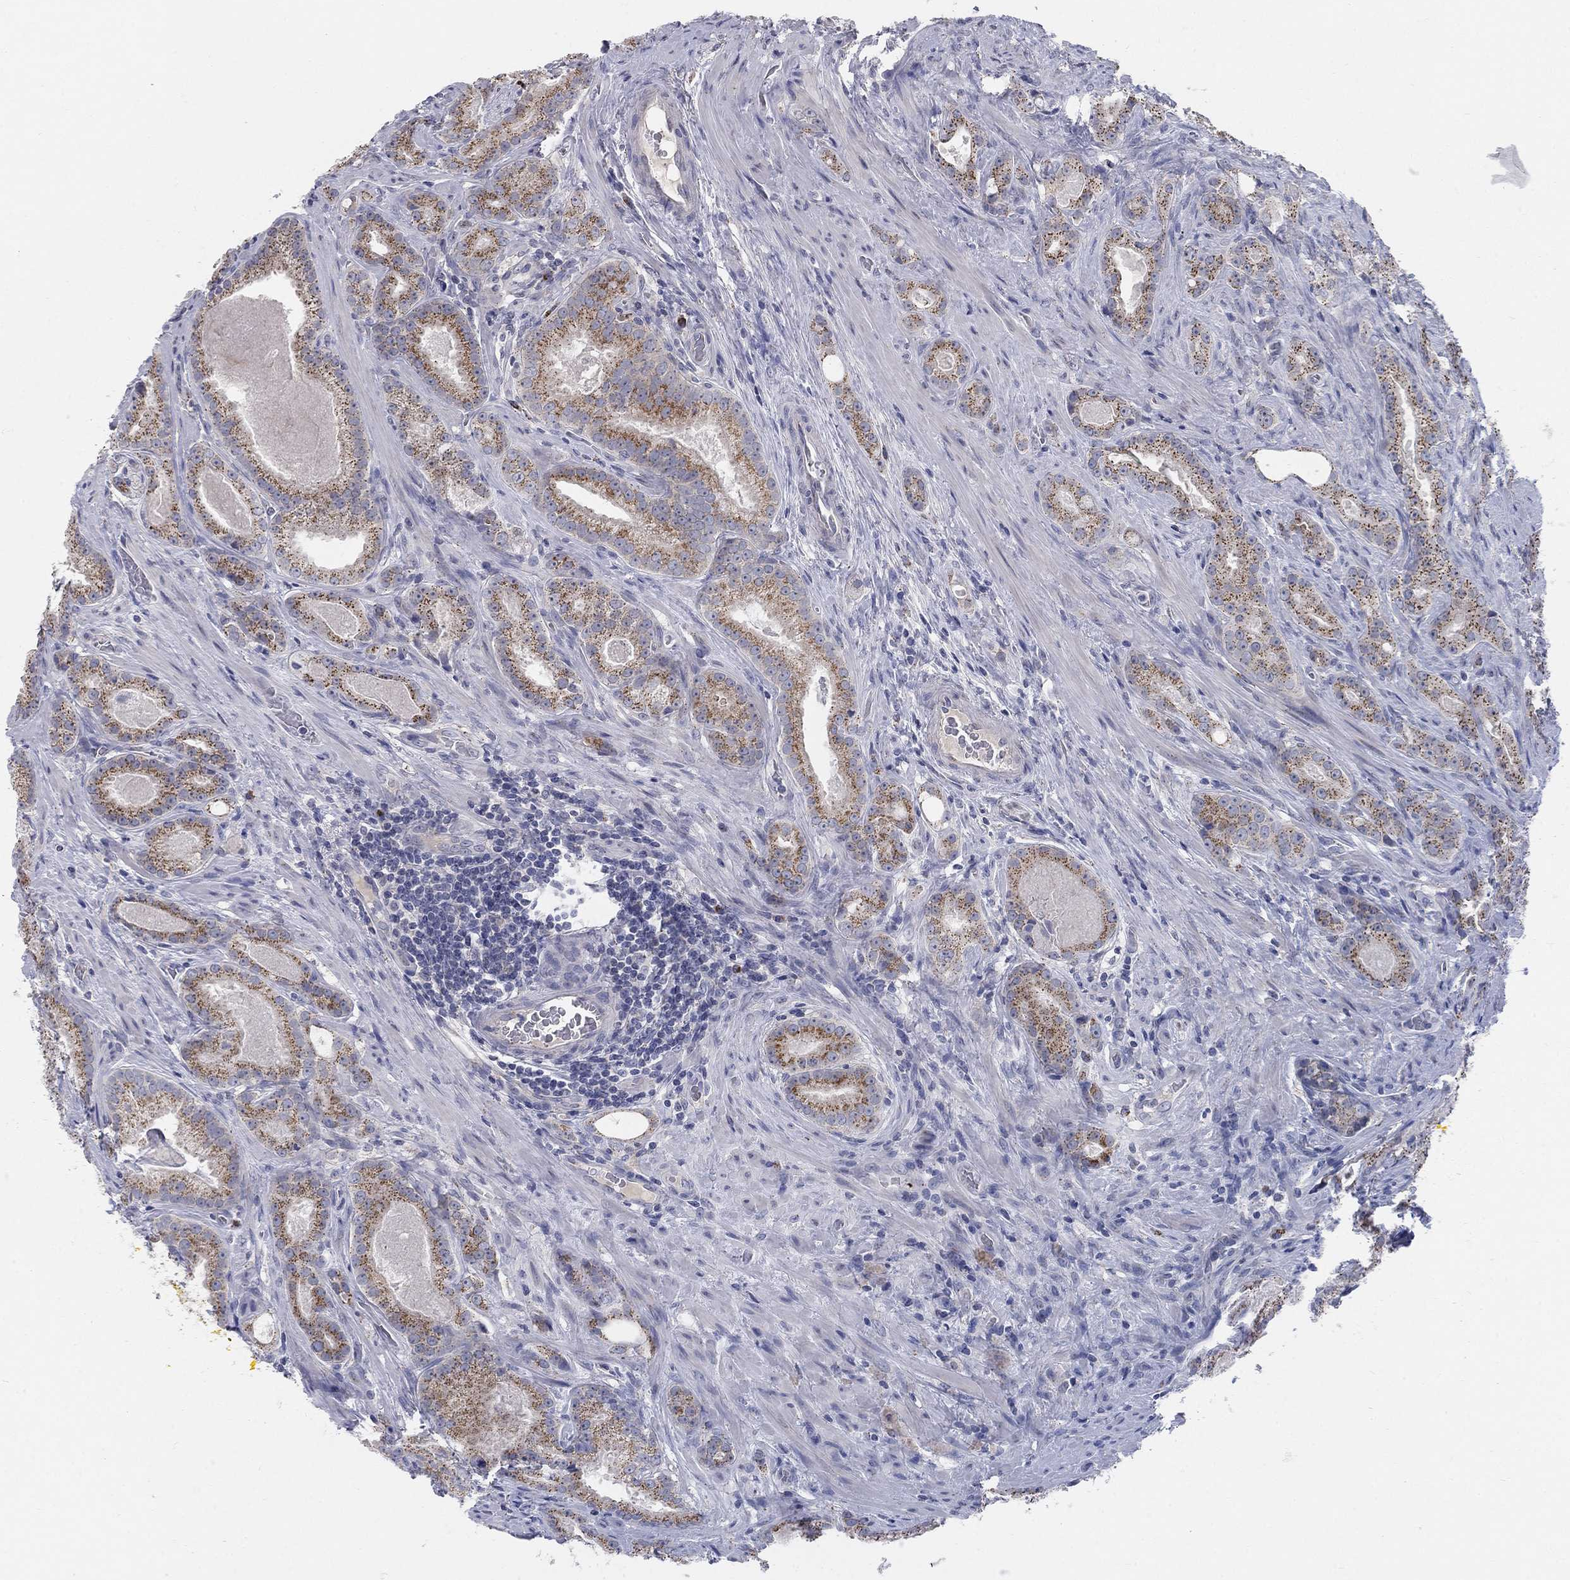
{"staining": {"intensity": "moderate", "quantity": ">75%", "location": "cytoplasmic/membranous"}, "tissue": "prostate cancer", "cell_type": "Tumor cells", "image_type": "cancer", "snomed": [{"axis": "morphology", "description": "Adenocarcinoma, NOS"}, {"axis": "topography", "description": "Prostate"}], "caption": "Protein expression analysis of human prostate adenocarcinoma reveals moderate cytoplasmic/membranous staining in approximately >75% of tumor cells. (DAB IHC, brown staining for protein, blue staining for nuclei).", "gene": "PANK3", "patient": {"sex": "male", "age": 61}}